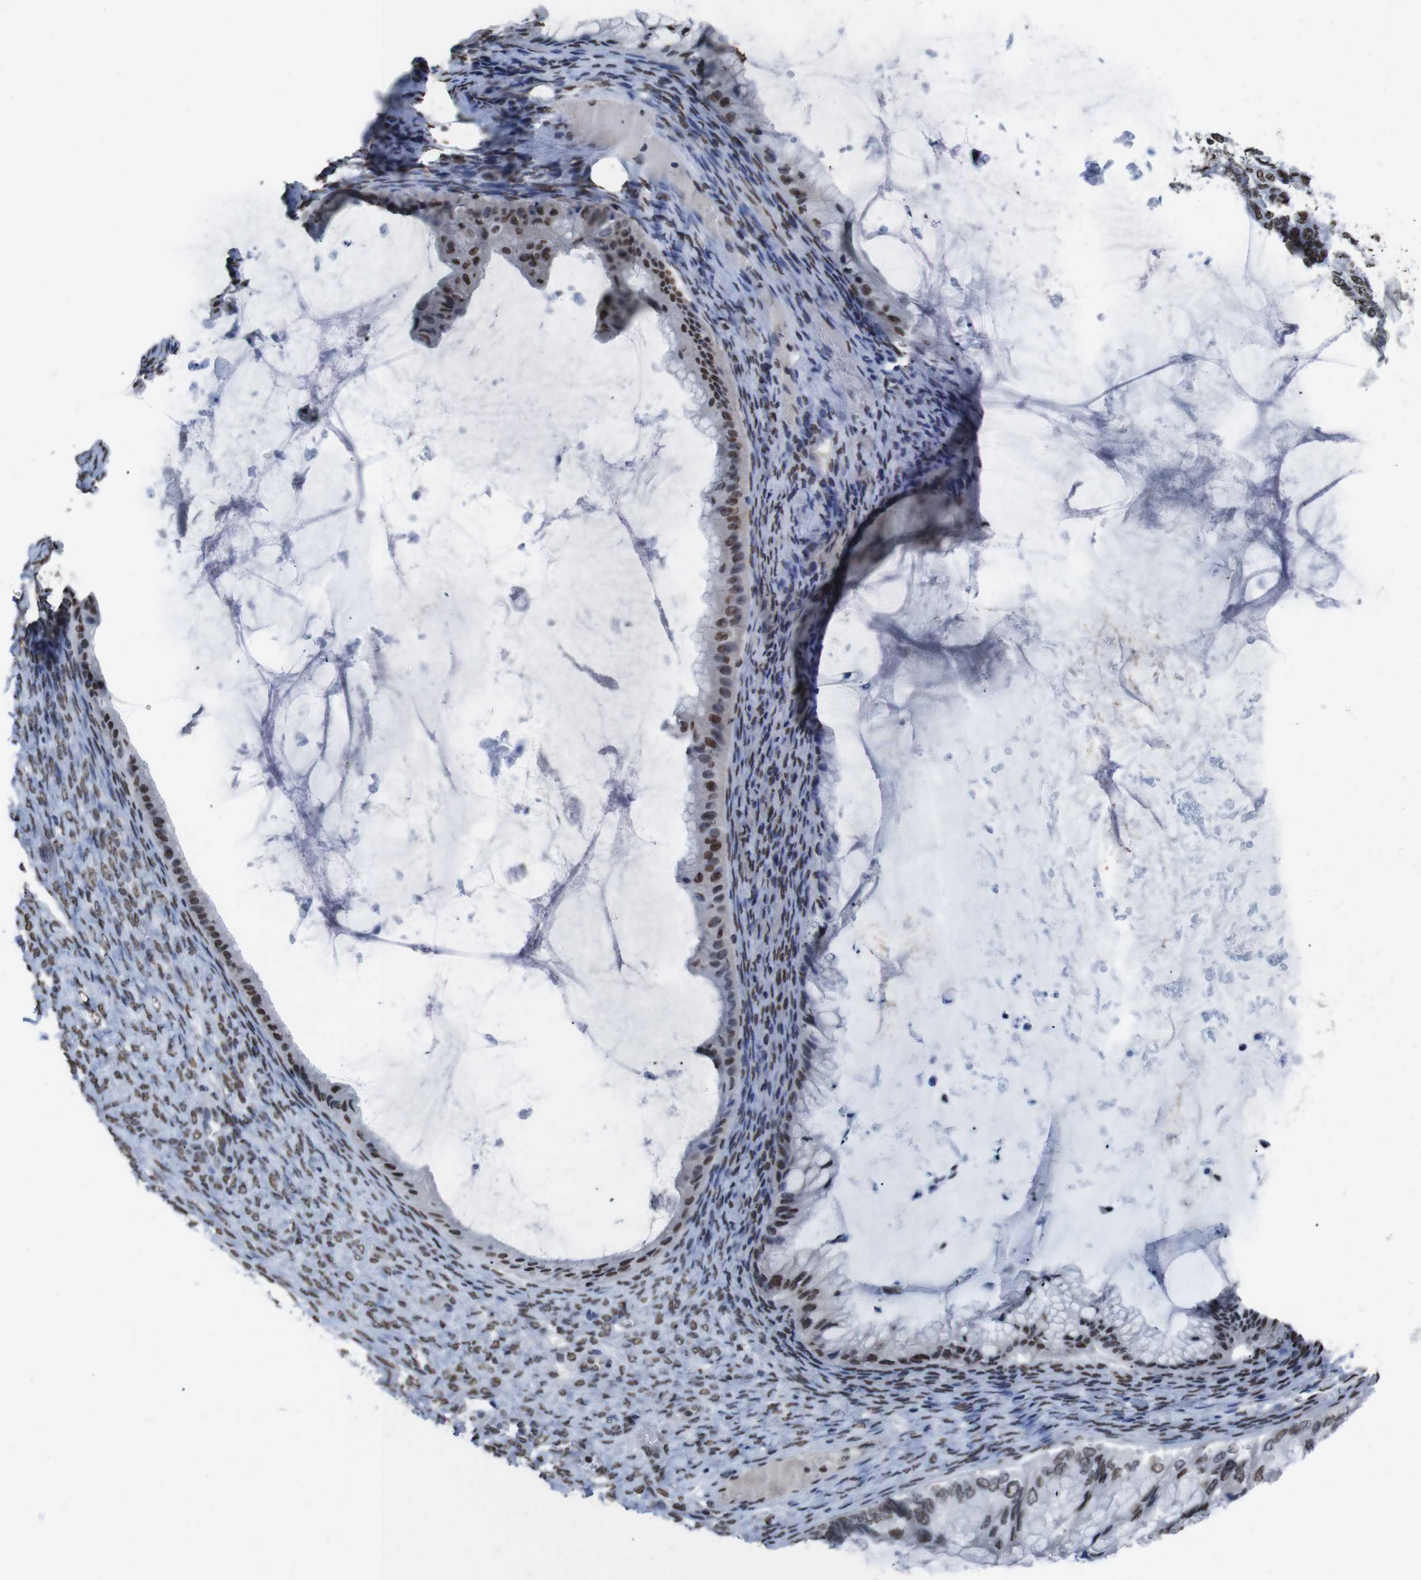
{"staining": {"intensity": "moderate", "quantity": ">75%", "location": "nuclear"}, "tissue": "ovarian cancer", "cell_type": "Tumor cells", "image_type": "cancer", "snomed": [{"axis": "morphology", "description": "Cystadenocarcinoma, mucinous, NOS"}, {"axis": "topography", "description": "Ovary"}], "caption": "Moderate nuclear positivity is seen in approximately >75% of tumor cells in ovarian cancer.", "gene": "PIP4P2", "patient": {"sex": "female", "age": 61}}